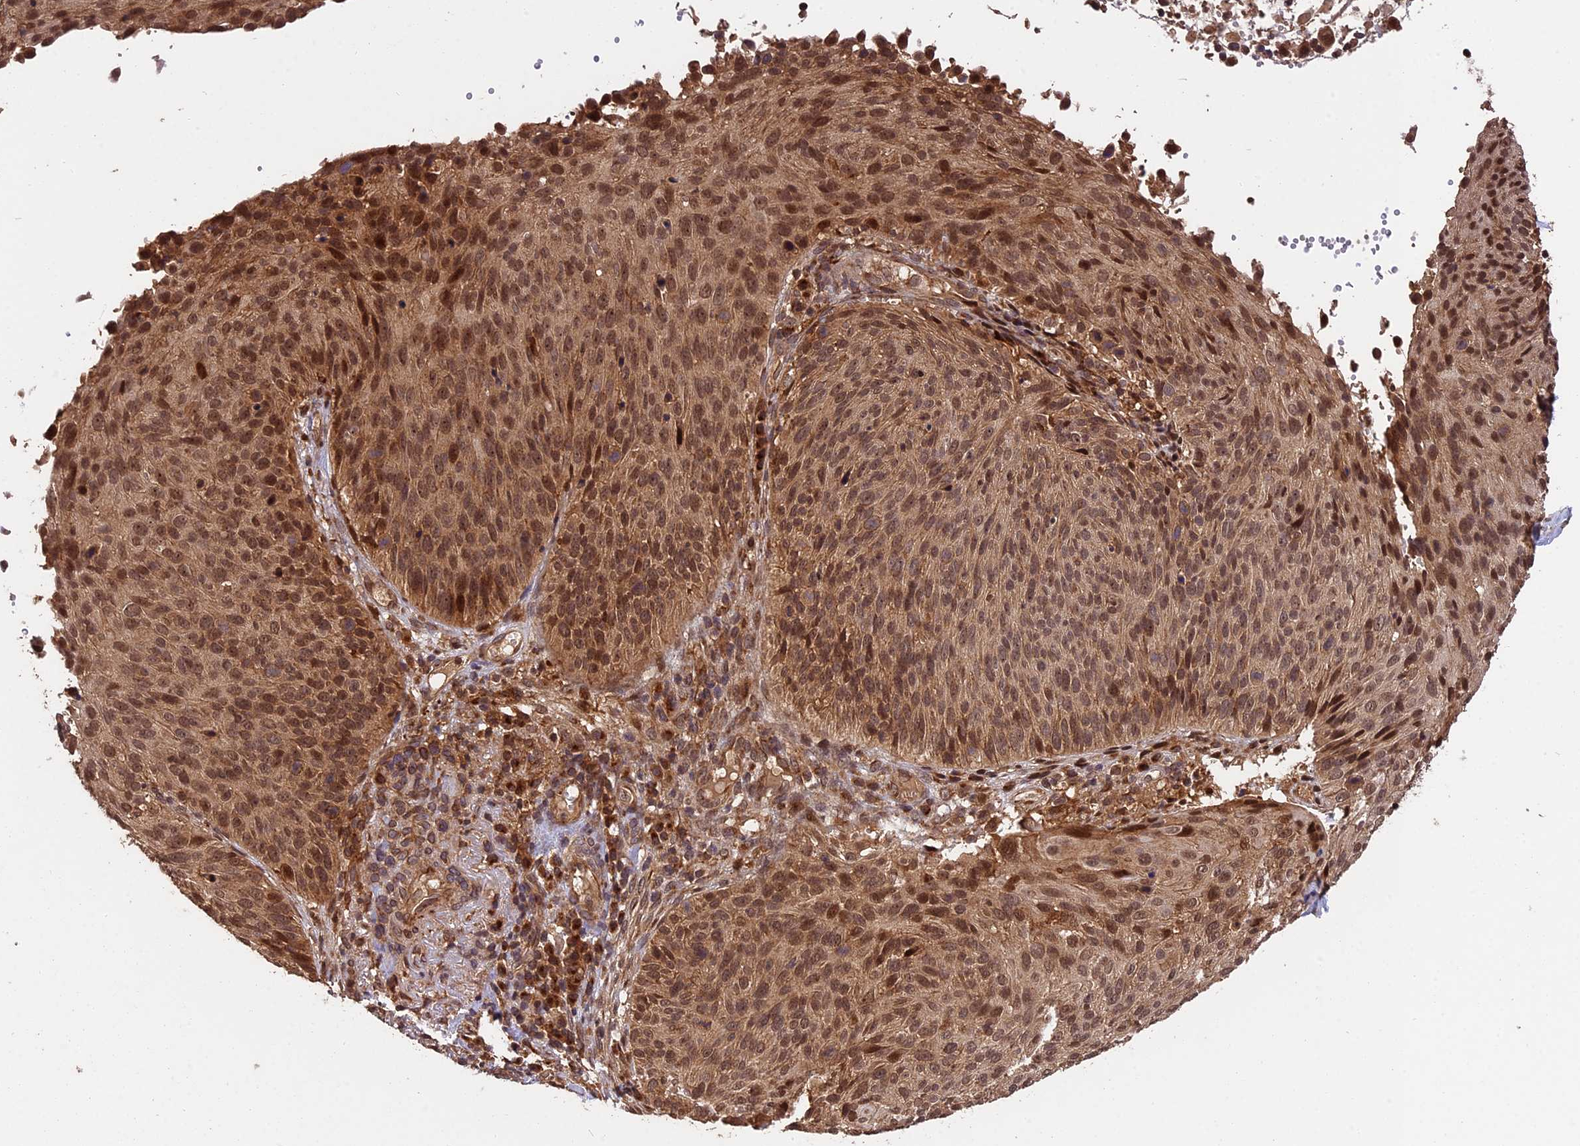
{"staining": {"intensity": "moderate", "quantity": ">75%", "location": "nuclear"}, "tissue": "cervical cancer", "cell_type": "Tumor cells", "image_type": "cancer", "snomed": [{"axis": "morphology", "description": "Squamous cell carcinoma, NOS"}, {"axis": "topography", "description": "Cervix"}], "caption": "Moderate nuclear staining is present in about >75% of tumor cells in cervical cancer.", "gene": "ESCO1", "patient": {"sex": "female", "age": 74}}